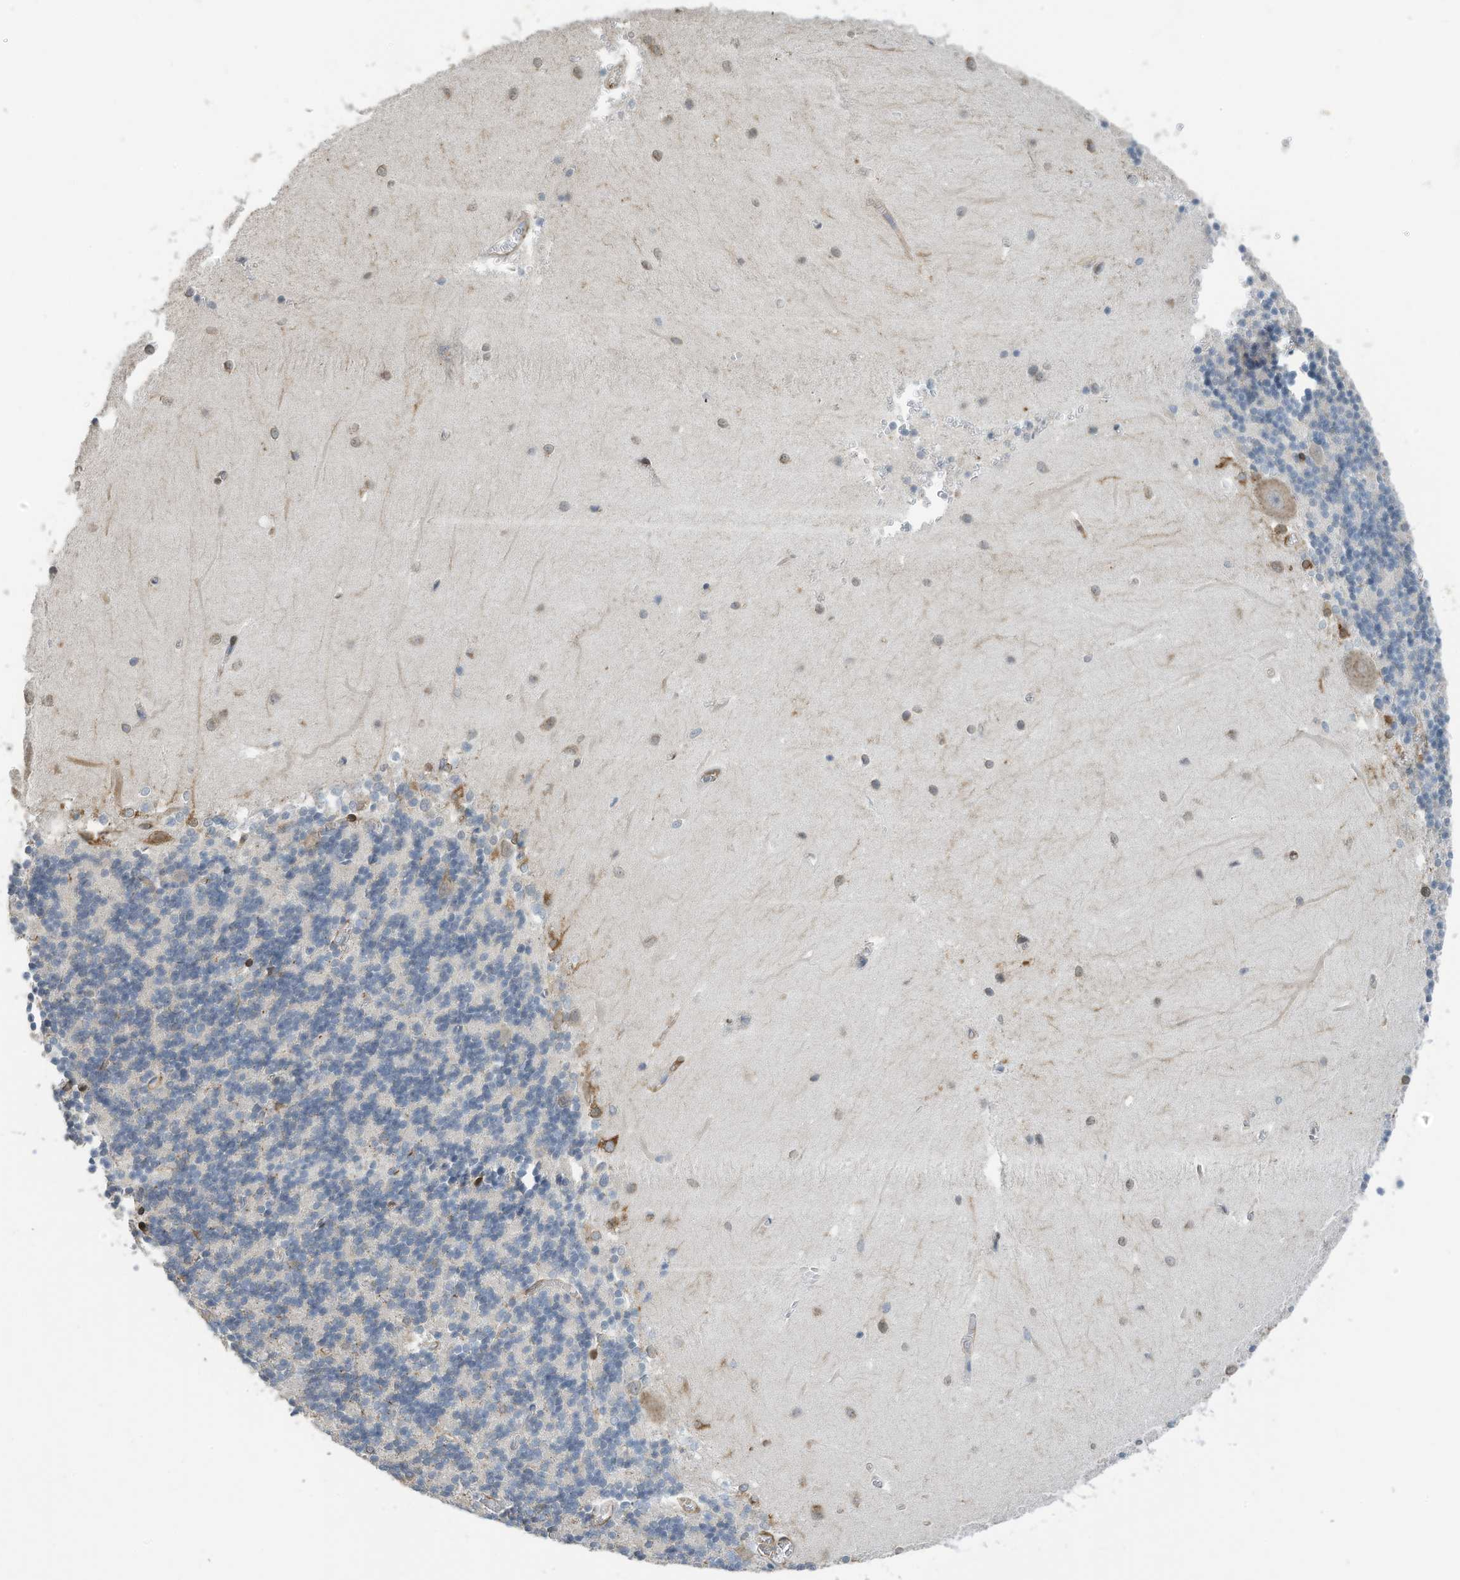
{"staining": {"intensity": "moderate", "quantity": "<25%", "location": "cytoplasmic/membranous"}, "tissue": "cerebellum", "cell_type": "Cells in granular layer", "image_type": "normal", "snomed": [{"axis": "morphology", "description": "Normal tissue, NOS"}, {"axis": "topography", "description": "Cerebellum"}], "caption": "A photomicrograph of cerebellum stained for a protein exhibits moderate cytoplasmic/membranous brown staining in cells in granular layer. Immunohistochemistry stains the protein of interest in brown and the nuclei are stained blue.", "gene": "ZBTB45", "patient": {"sex": "male", "age": 37}}